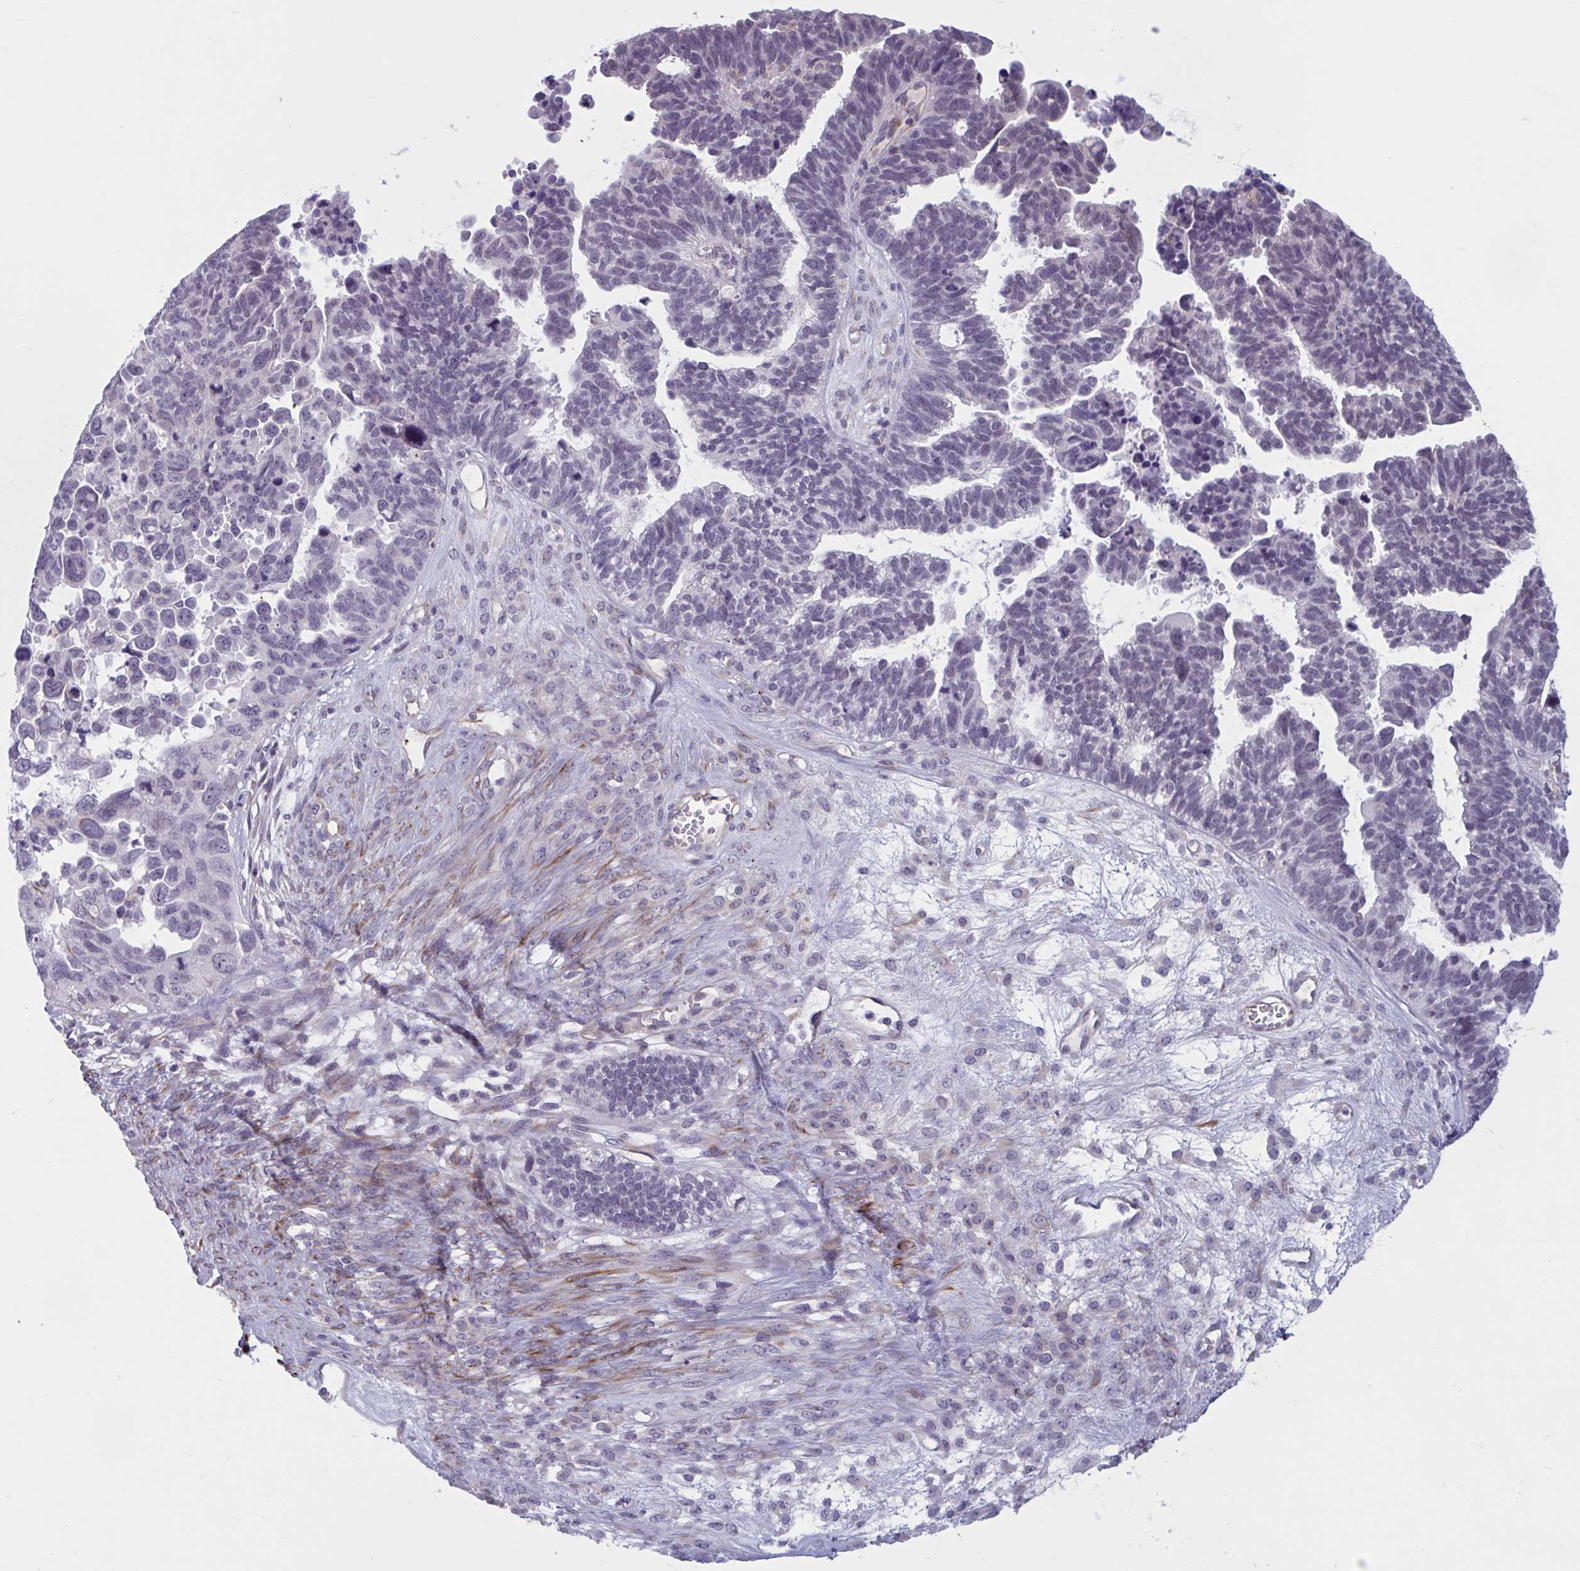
{"staining": {"intensity": "negative", "quantity": "none", "location": "none"}, "tissue": "ovarian cancer", "cell_type": "Tumor cells", "image_type": "cancer", "snomed": [{"axis": "morphology", "description": "Cystadenocarcinoma, serous, NOS"}, {"axis": "topography", "description": "Ovary"}], "caption": "Tumor cells are negative for brown protein staining in ovarian cancer.", "gene": "OR1L3", "patient": {"sex": "female", "age": 60}}